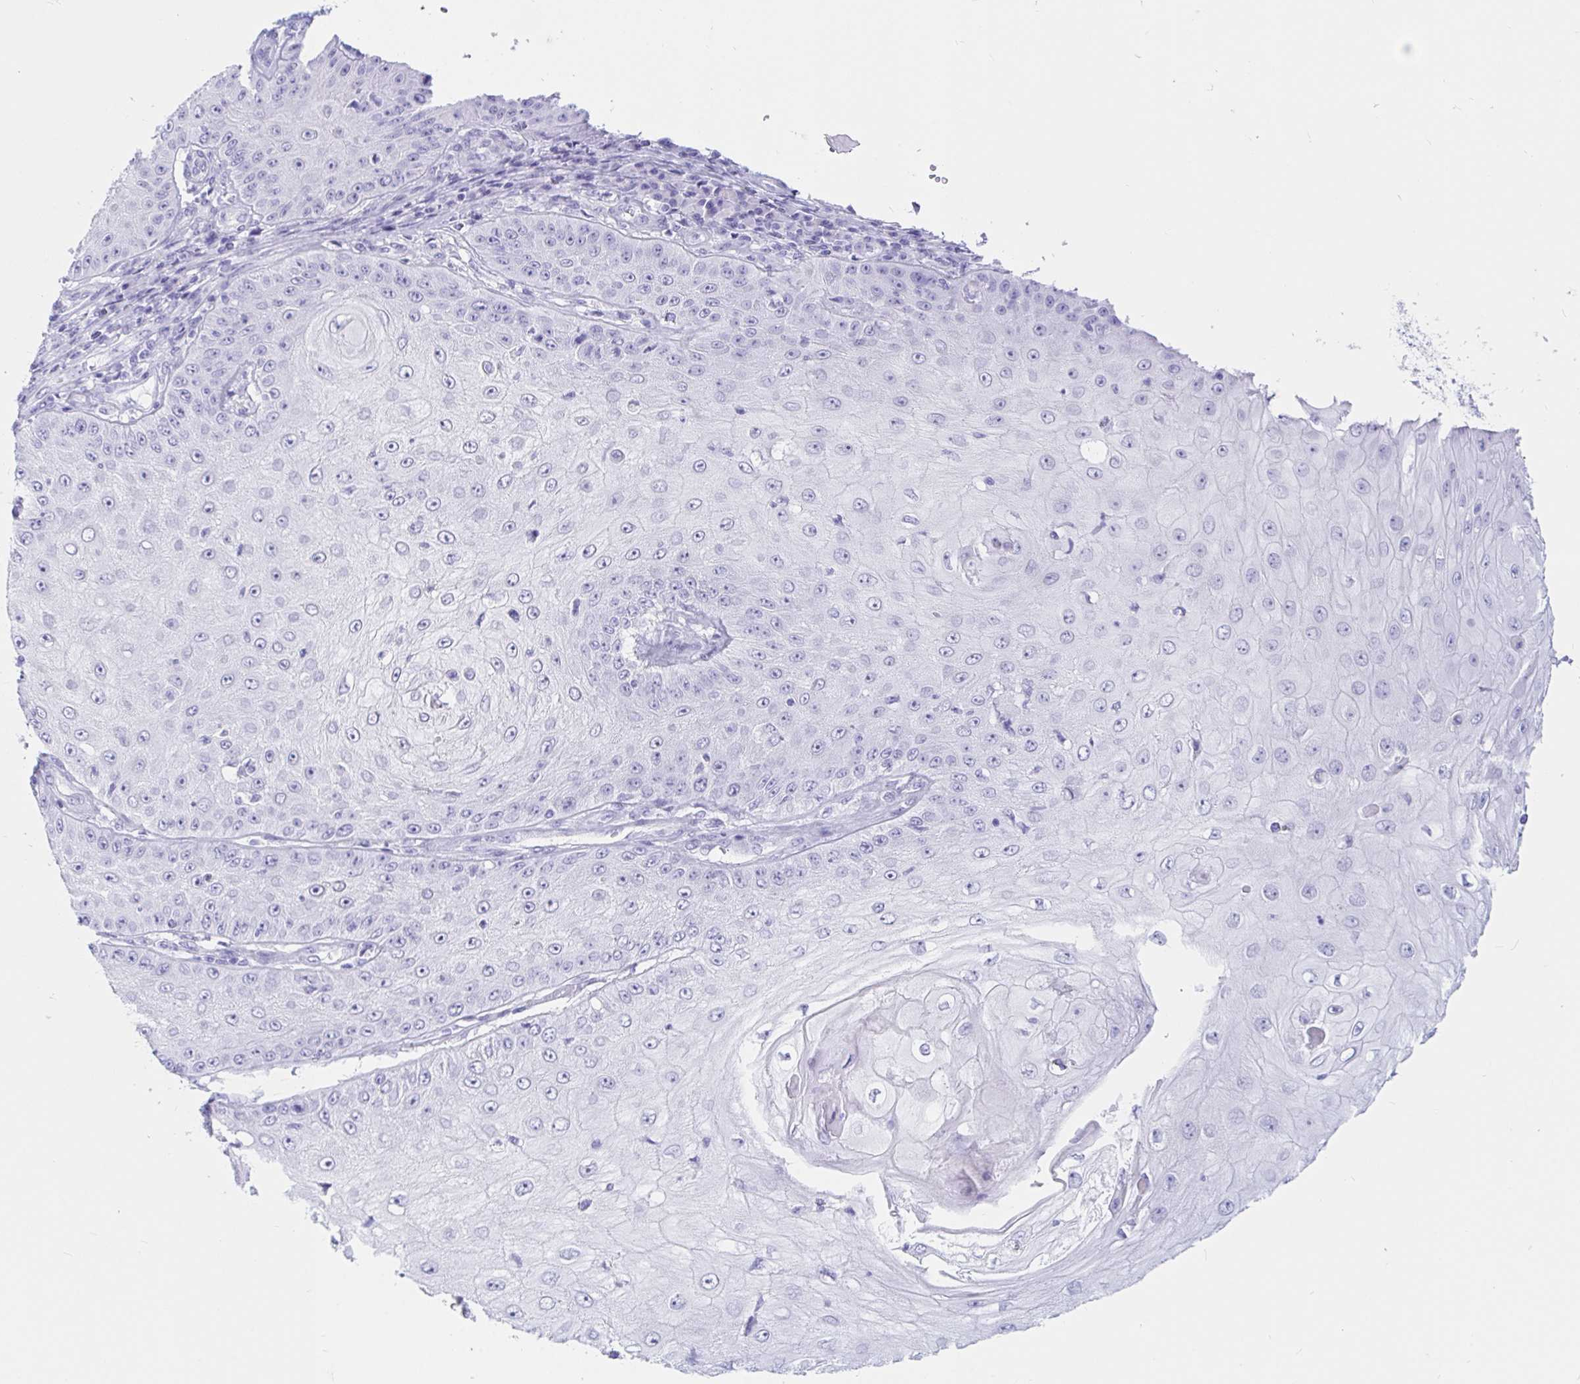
{"staining": {"intensity": "negative", "quantity": "none", "location": "none"}, "tissue": "skin cancer", "cell_type": "Tumor cells", "image_type": "cancer", "snomed": [{"axis": "morphology", "description": "Squamous cell carcinoma, NOS"}, {"axis": "topography", "description": "Skin"}], "caption": "Histopathology image shows no protein expression in tumor cells of squamous cell carcinoma (skin) tissue.", "gene": "OR6T1", "patient": {"sex": "male", "age": 70}}